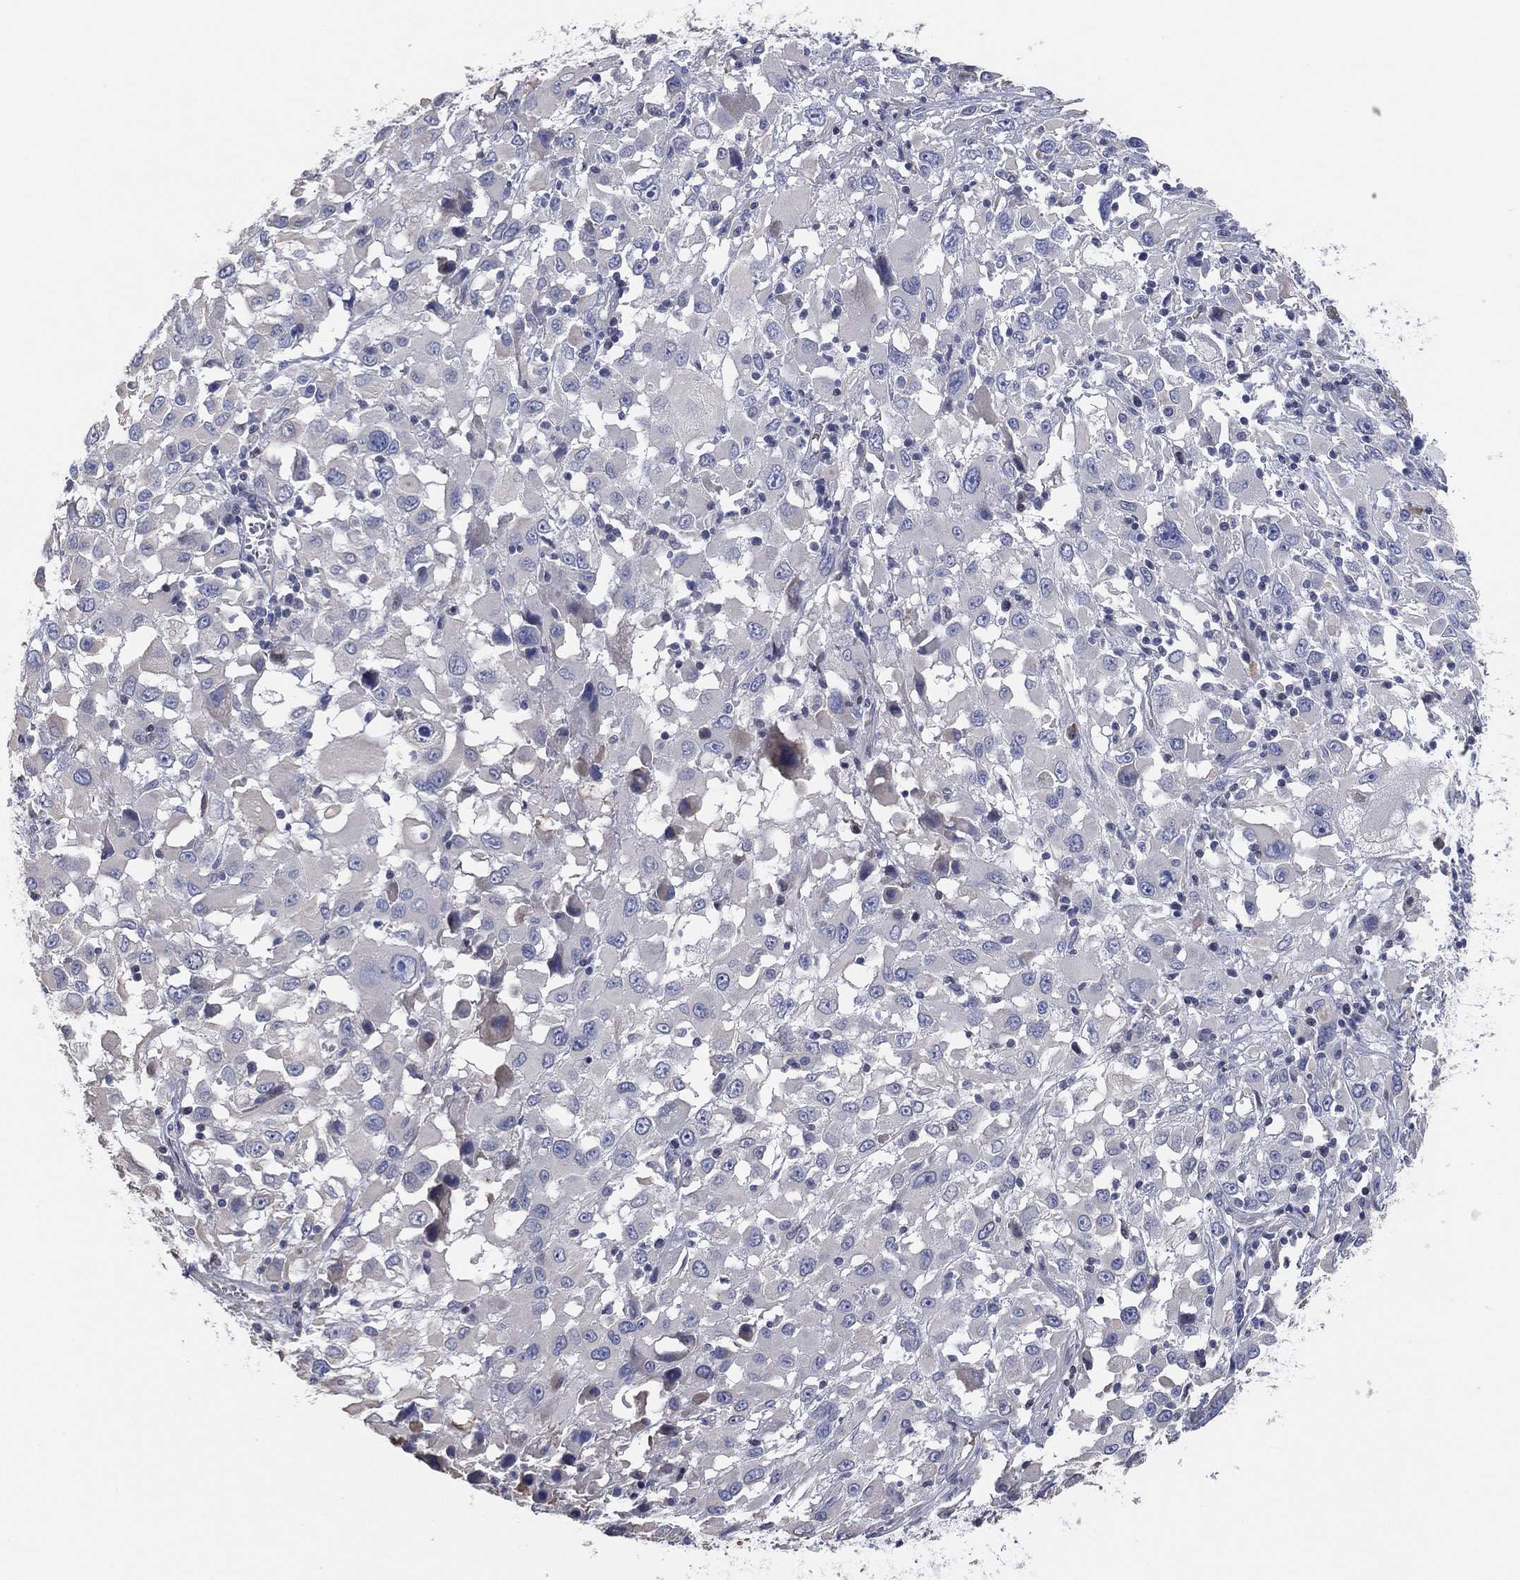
{"staining": {"intensity": "negative", "quantity": "none", "location": "none"}, "tissue": "melanoma", "cell_type": "Tumor cells", "image_type": "cancer", "snomed": [{"axis": "morphology", "description": "Malignant melanoma, Metastatic site"}, {"axis": "topography", "description": "Soft tissue"}], "caption": "Tumor cells are negative for protein expression in human malignant melanoma (metastatic site). (DAB (3,3'-diaminobenzidine) IHC visualized using brightfield microscopy, high magnification).", "gene": "CFTR", "patient": {"sex": "male", "age": 50}}